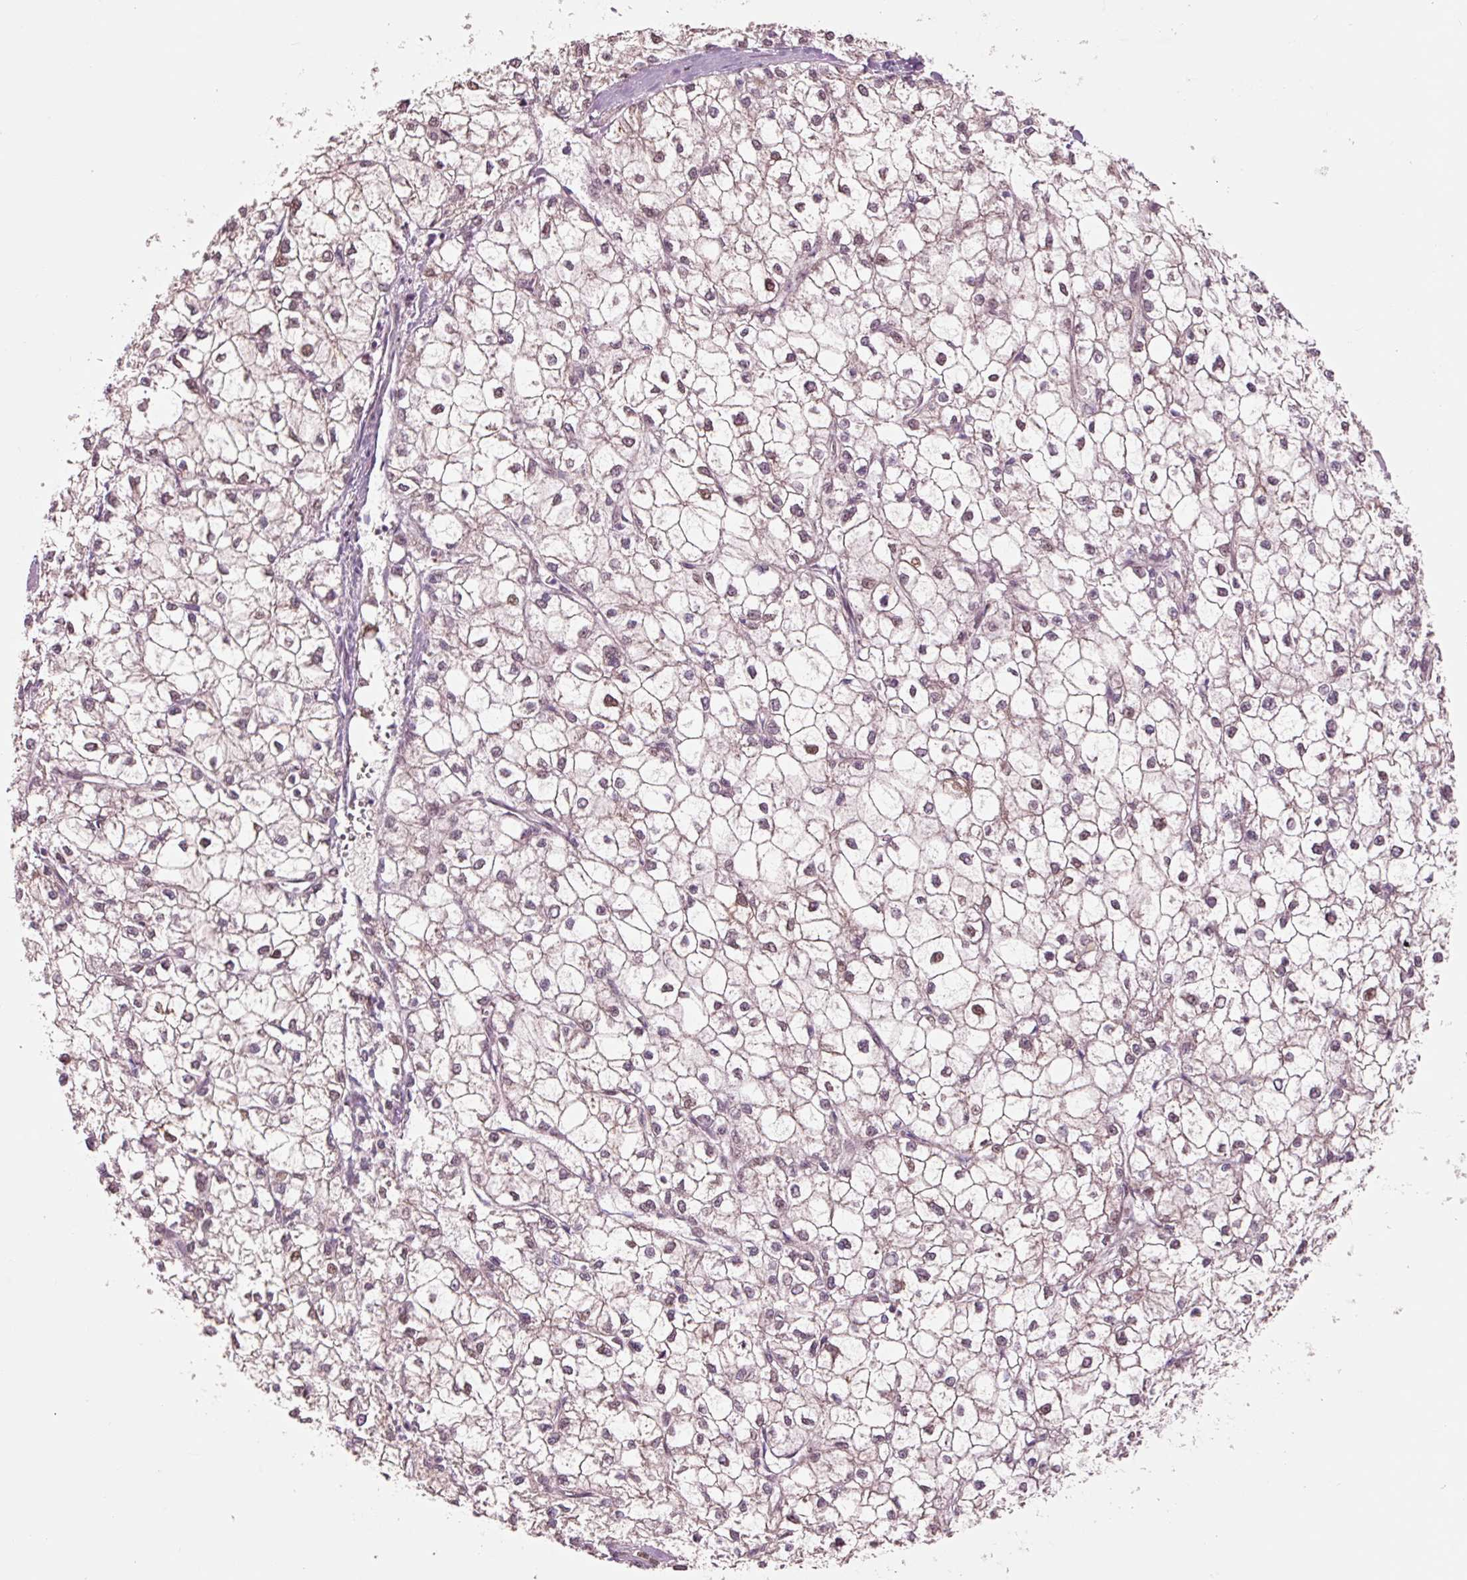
{"staining": {"intensity": "weak", "quantity": "25%-75%", "location": "nuclear"}, "tissue": "liver cancer", "cell_type": "Tumor cells", "image_type": "cancer", "snomed": [{"axis": "morphology", "description": "Carcinoma, Hepatocellular, NOS"}, {"axis": "topography", "description": "Liver"}], "caption": "Human liver hepatocellular carcinoma stained with a brown dye reveals weak nuclear positive positivity in approximately 25%-75% of tumor cells.", "gene": "DAPP1", "patient": {"sex": "female", "age": 43}}